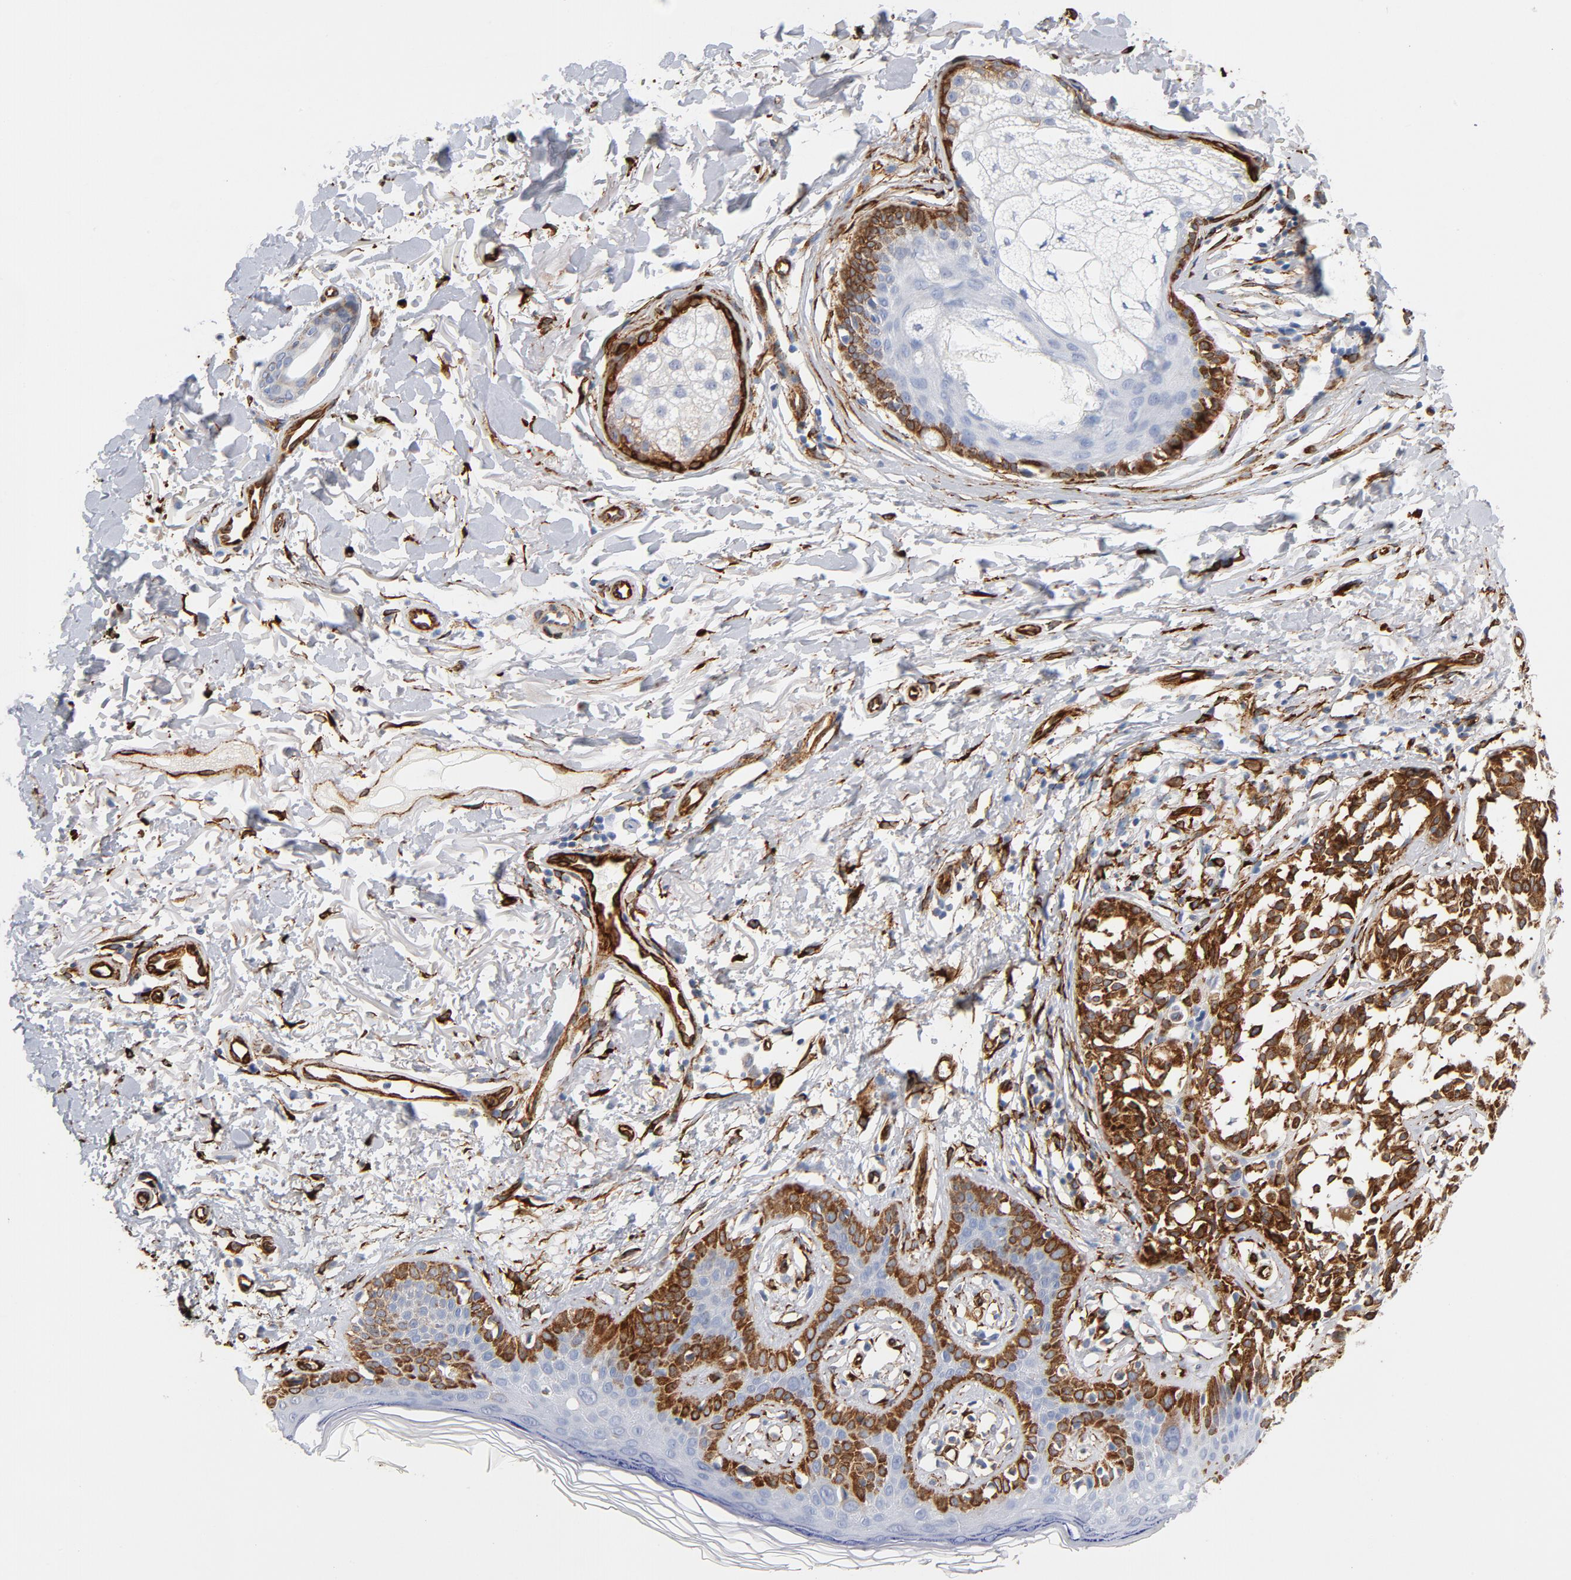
{"staining": {"intensity": "strong", "quantity": ">75%", "location": "cytoplasmic/membranous"}, "tissue": "melanoma", "cell_type": "Tumor cells", "image_type": "cancer", "snomed": [{"axis": "morphology", "description": "Malignant melanoma, NOS"}, {"axis": "topography", "description": "Skin"}], "caption": "IHC of malignant melanoma reveals high levels of strong cytoplasmic/membranous staining in approximately >75% of tumor cells. (DAB (3,3'-diaminobenzidine) IHC with brightfield microscopy, high magnification).", "gene": "SERPINH1", "patient": {"sex": "male", "age": 76}}